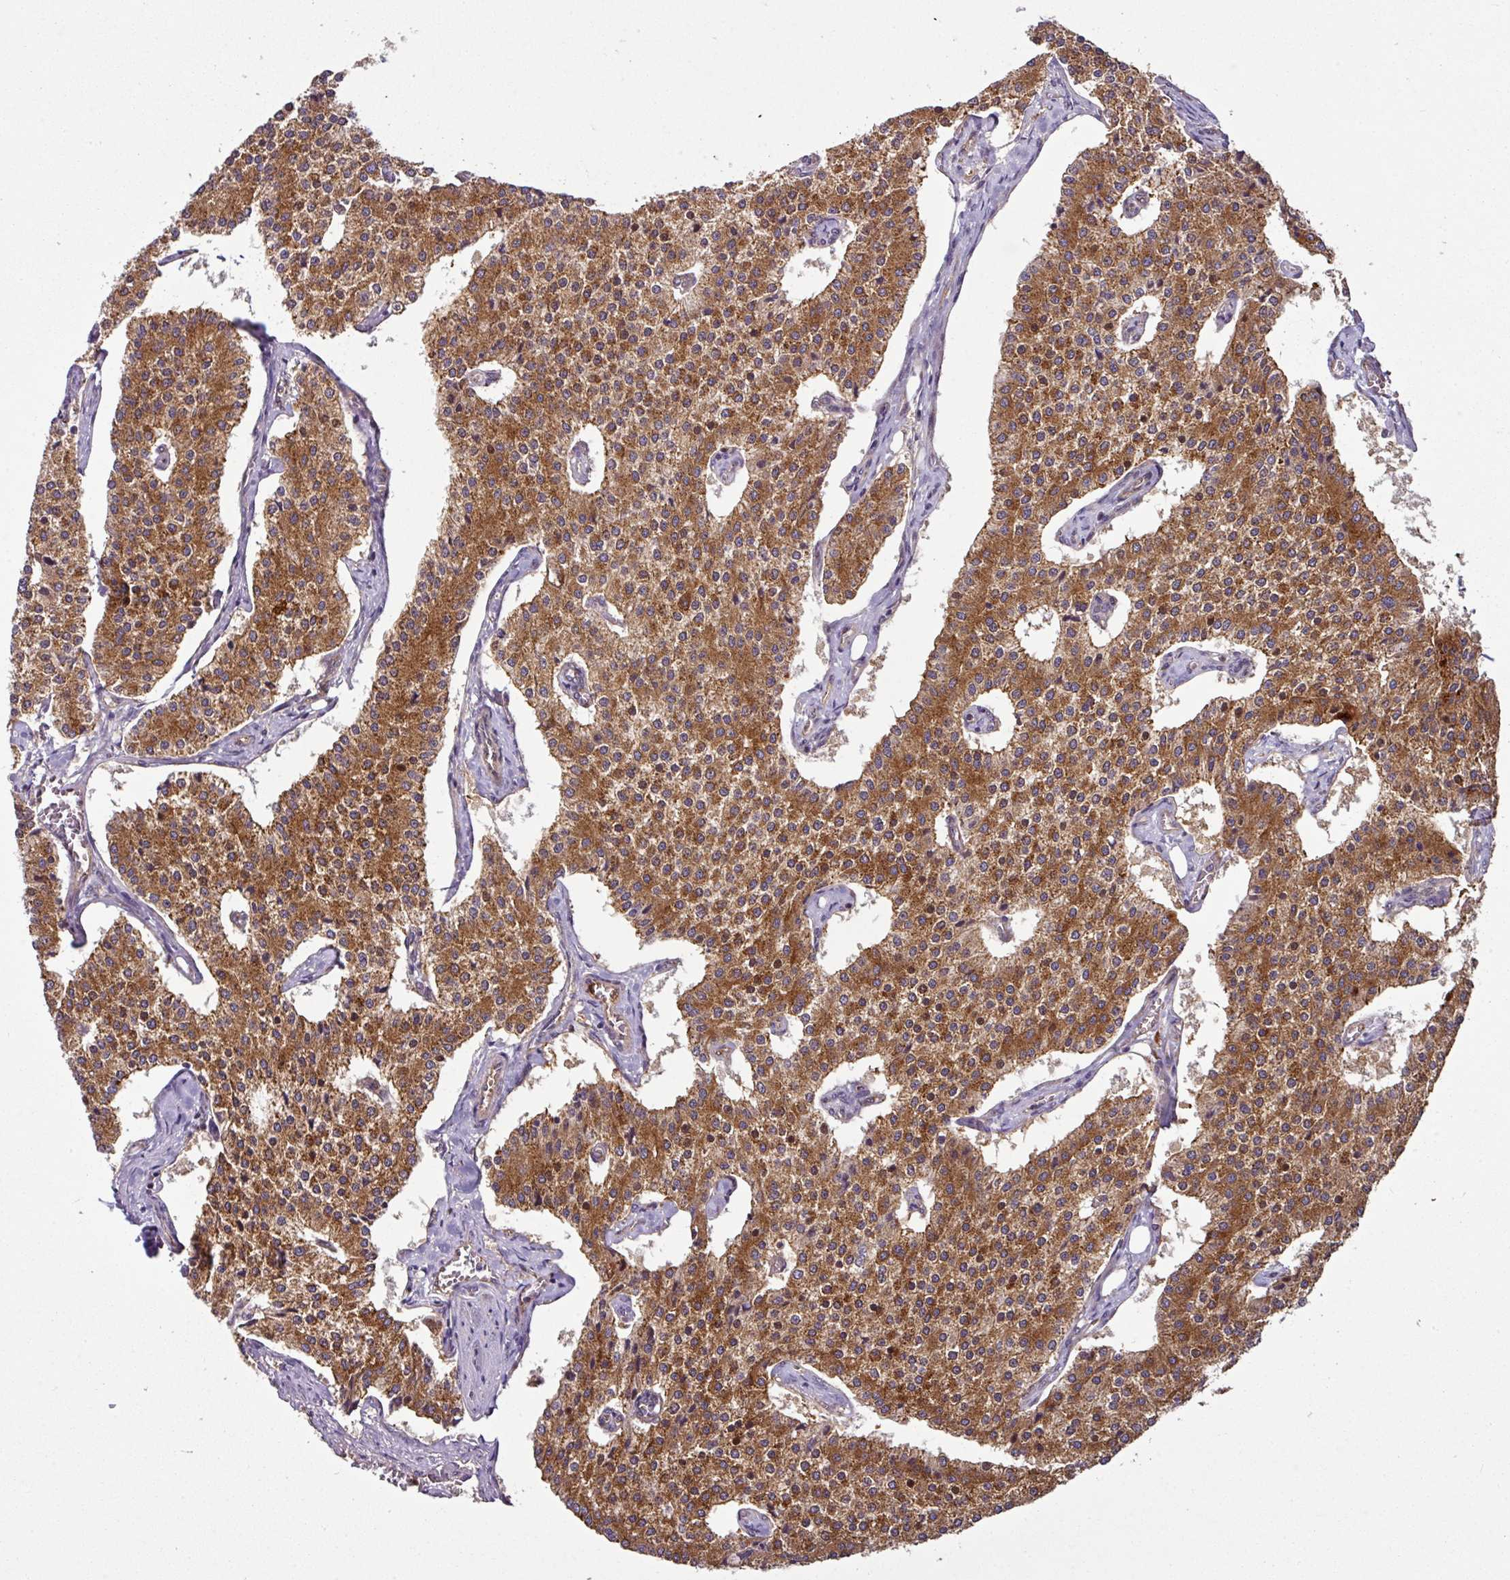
{"staining": {"intensity": "strong", "quantity": ">75%", "location": "cytoplasmic/membranous"}, "tissue": "carcinoid", "cell_type": "Tumor cells", "image_type": "cancer", "snomed": [{"axis": "morphology", "description": "Carcinoid, malignant, NOS"}, {"axis": "topography", "description": "Colon"}], "caption": "Immunohistochemical staining of carcinoid (malignant) displays strong cytoplasmic/membranous protein expression in about >75% of tumor cells.", "gene": "PRELID3B", "patient": {"sex": "female", "age": 52}}